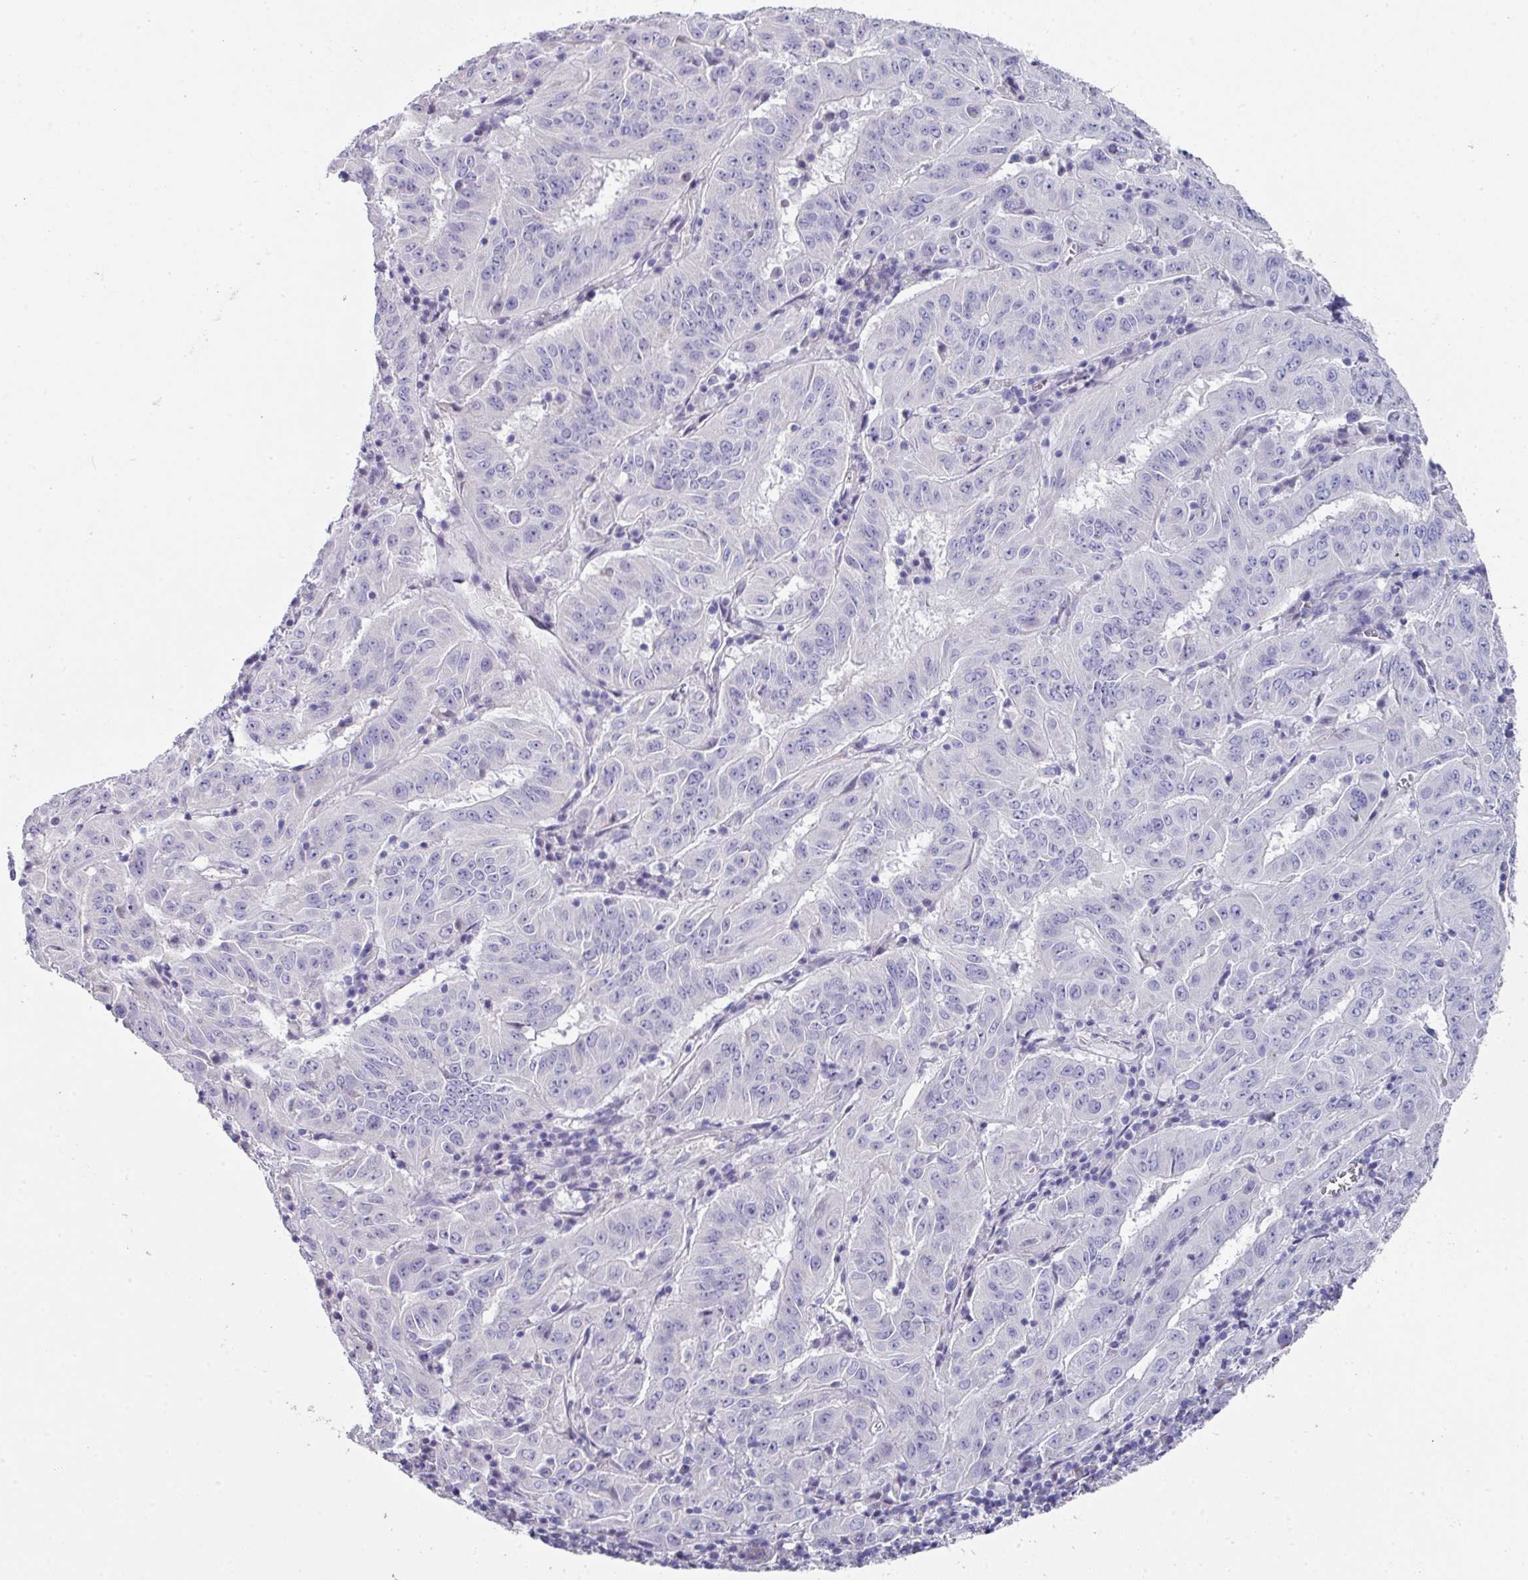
{"staining": {"intensity": "negative", "quantity": "none", "location": "none"}, "tissue": "pancreatic cancer", "cell_type": "Tumor cells", "image_type": "cancer", "snomed": [{"axis": "morphology", "description": "Adenocarcinoma, NOS"}, {"axis": "topography", "description": "Pancreas"}], "caption": "Tumor cells are negative for brown protein staining in pancreatic cancer (adenocarcinoma).", "gene": "DEFB115", "patient": {"sex": "male", "age": 63}}